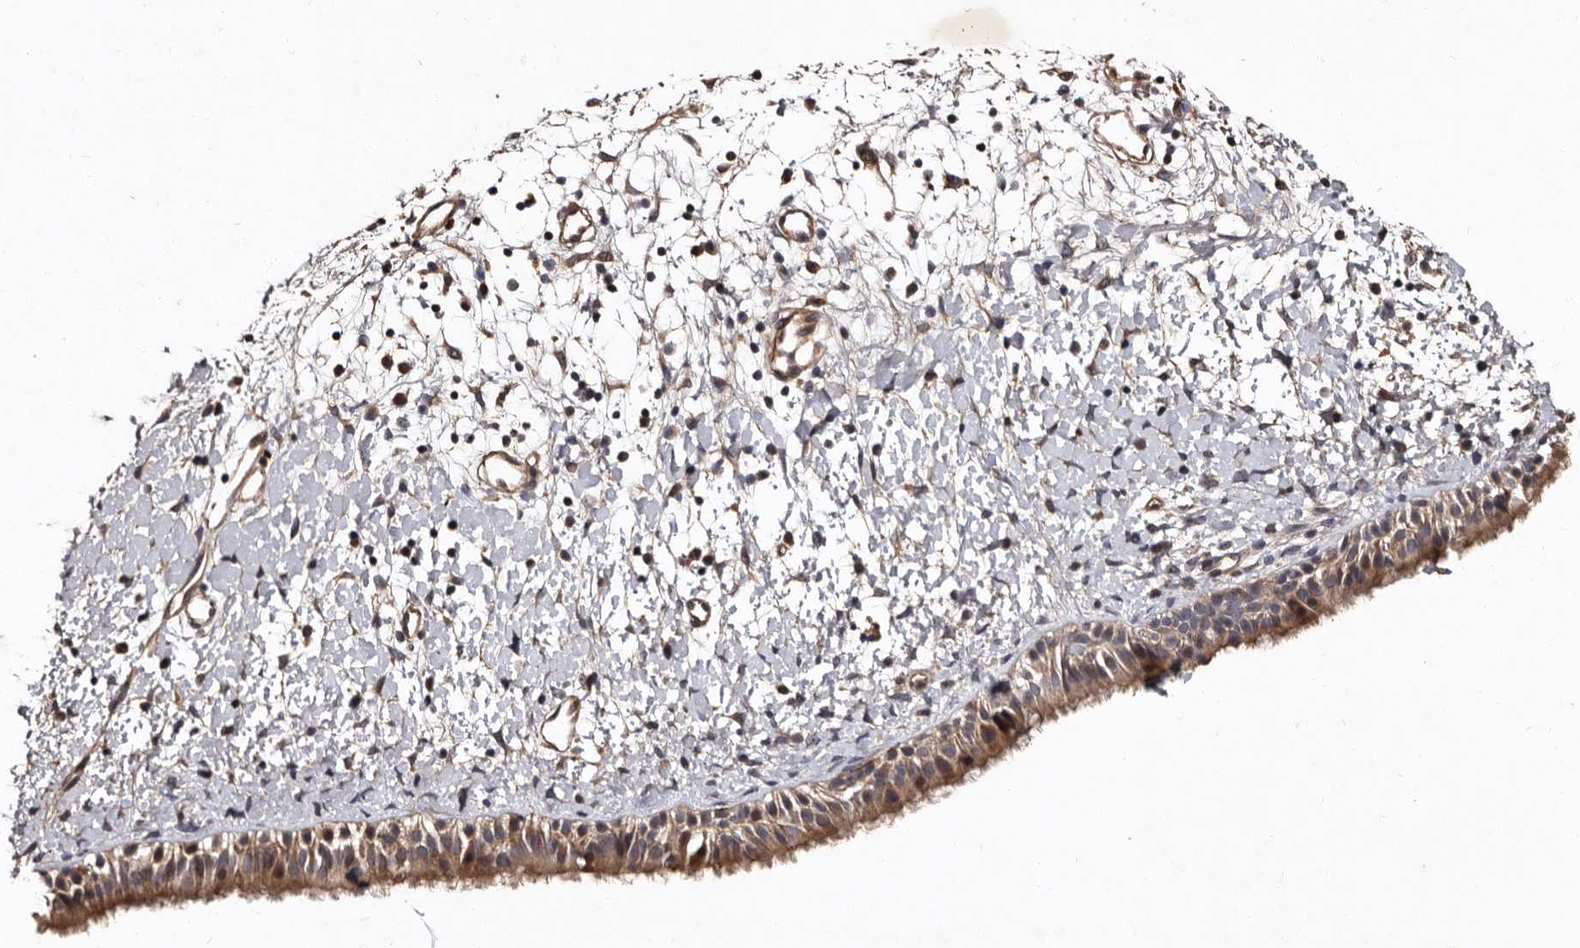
{"staining": {"intensity": "moderate", "quantity": ">75%", "location": "cytoplasmic/membranous"}, "tissue": "nasopharynx", "cell_type": "Respiratory epithelial cells", "image_type": "normal", "snomed": [{"axis": "morphology", "description": "Normal tissue, NOS"}, {"axis": "topography", "description": "Nasopharynx"}], "caption": "Benign nasopharynx reveals moderate cytoplasmic/membranous staining in about >75% of respiratory epithelial cells Using DAB (3,3'-diaminobenzidine) (brown) and hematoxylin (blue) stains, captured at high magnification using brightfield microscopy..", "gene": "PRKD3", "patient": {"sex": "male", "age": 22}}